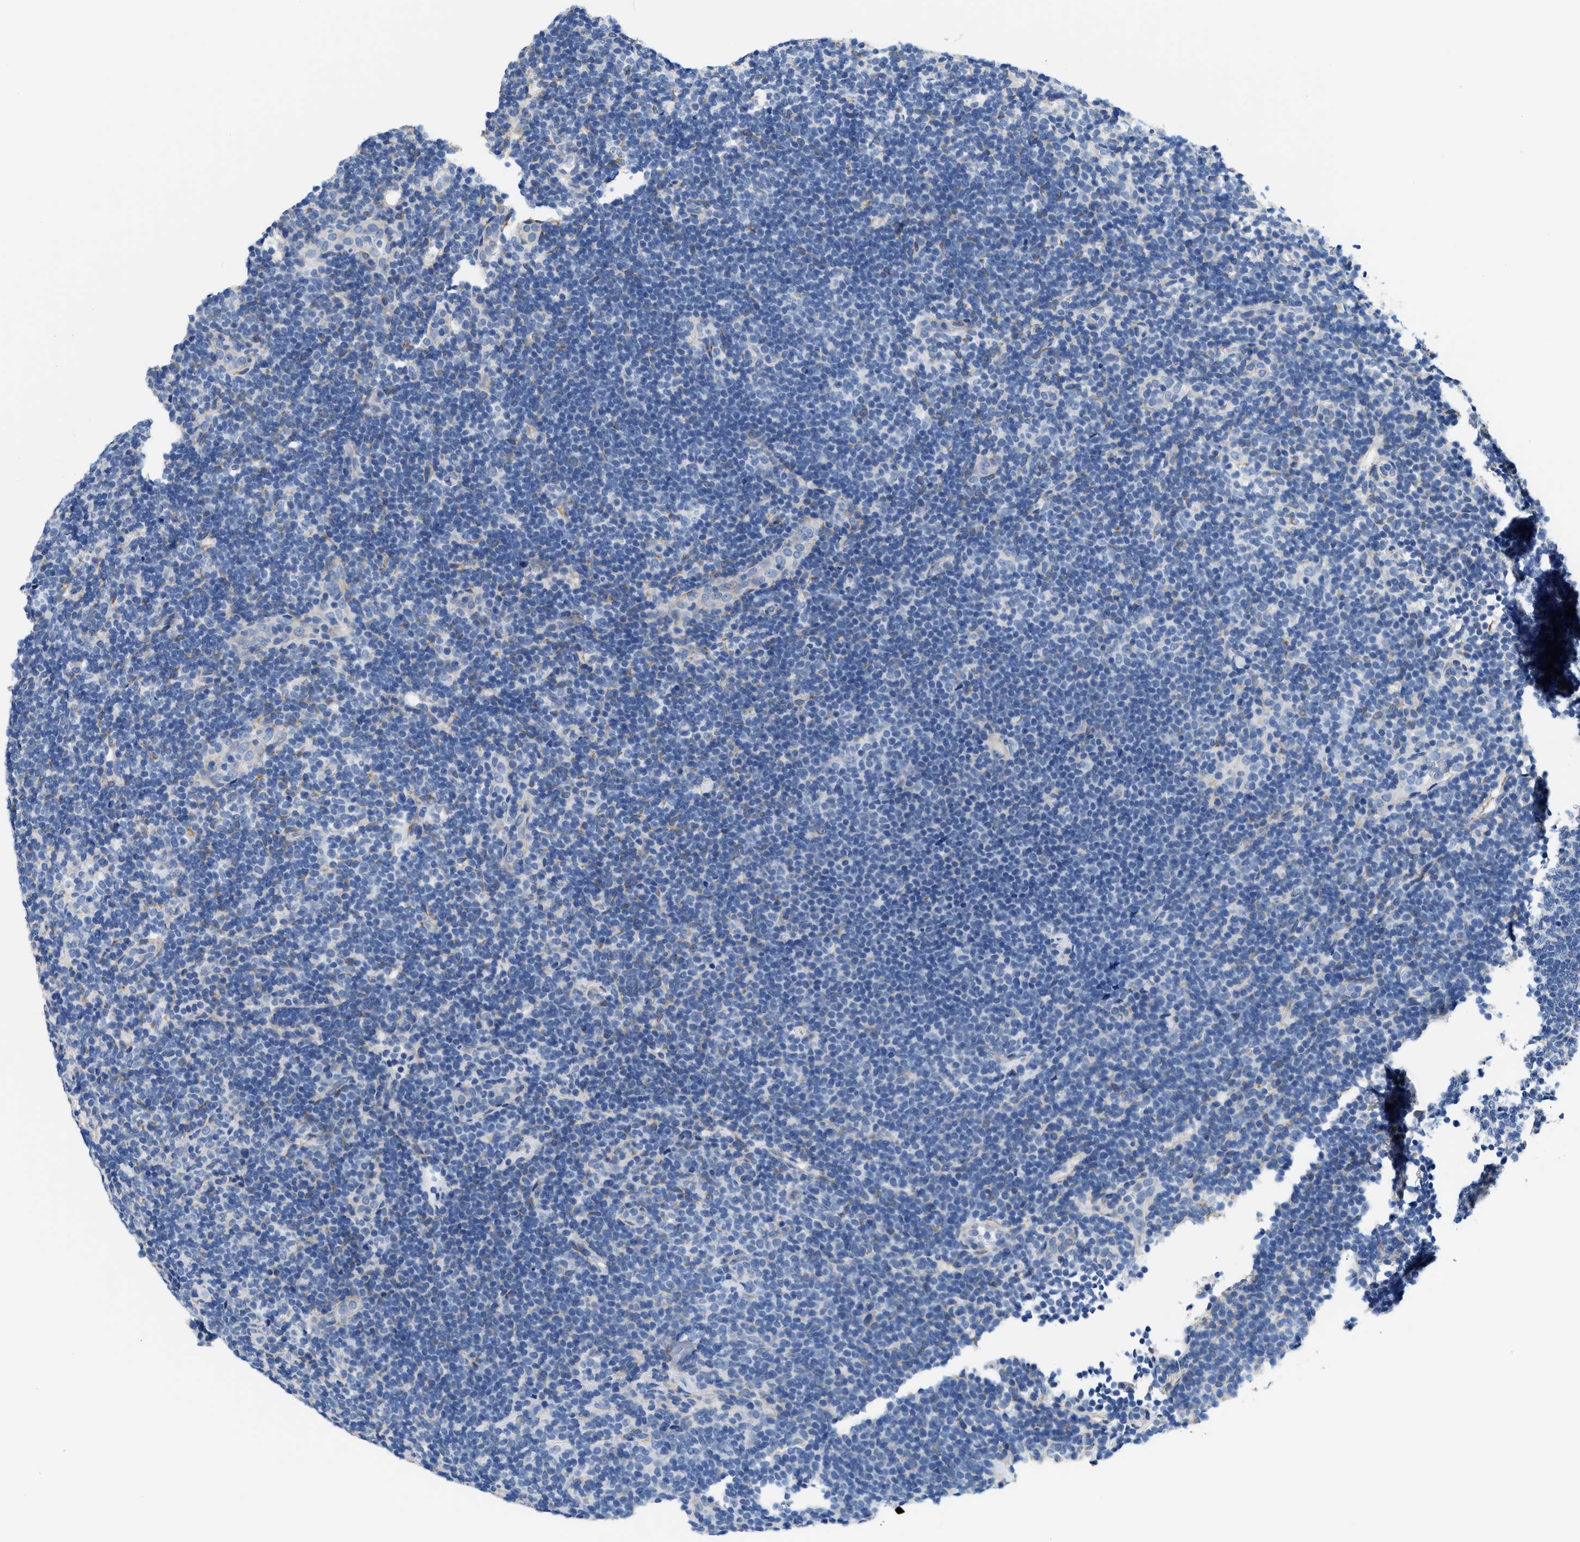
{"staining": {"intensity": "negative", "quantity": "none", "location": "none"}, "tissue": "lymphoma", "cell_type": "Tumor cells", "image_type": "cancer", "snomed": [{"axis": "morphology", "description": "Hodgkin's disease, NOS"}, {"axis": "topography", "description": "Lymph node"}], "caption": "IHC histopathology image of neoplastic tissue: Hodgkin's disease stained with DAB (3,3'-diaminobenzidine) reveals no significant protein staining in tumor cells.", "gene": "DSCAM", "patient": {"sex": "female", "age": 57}}